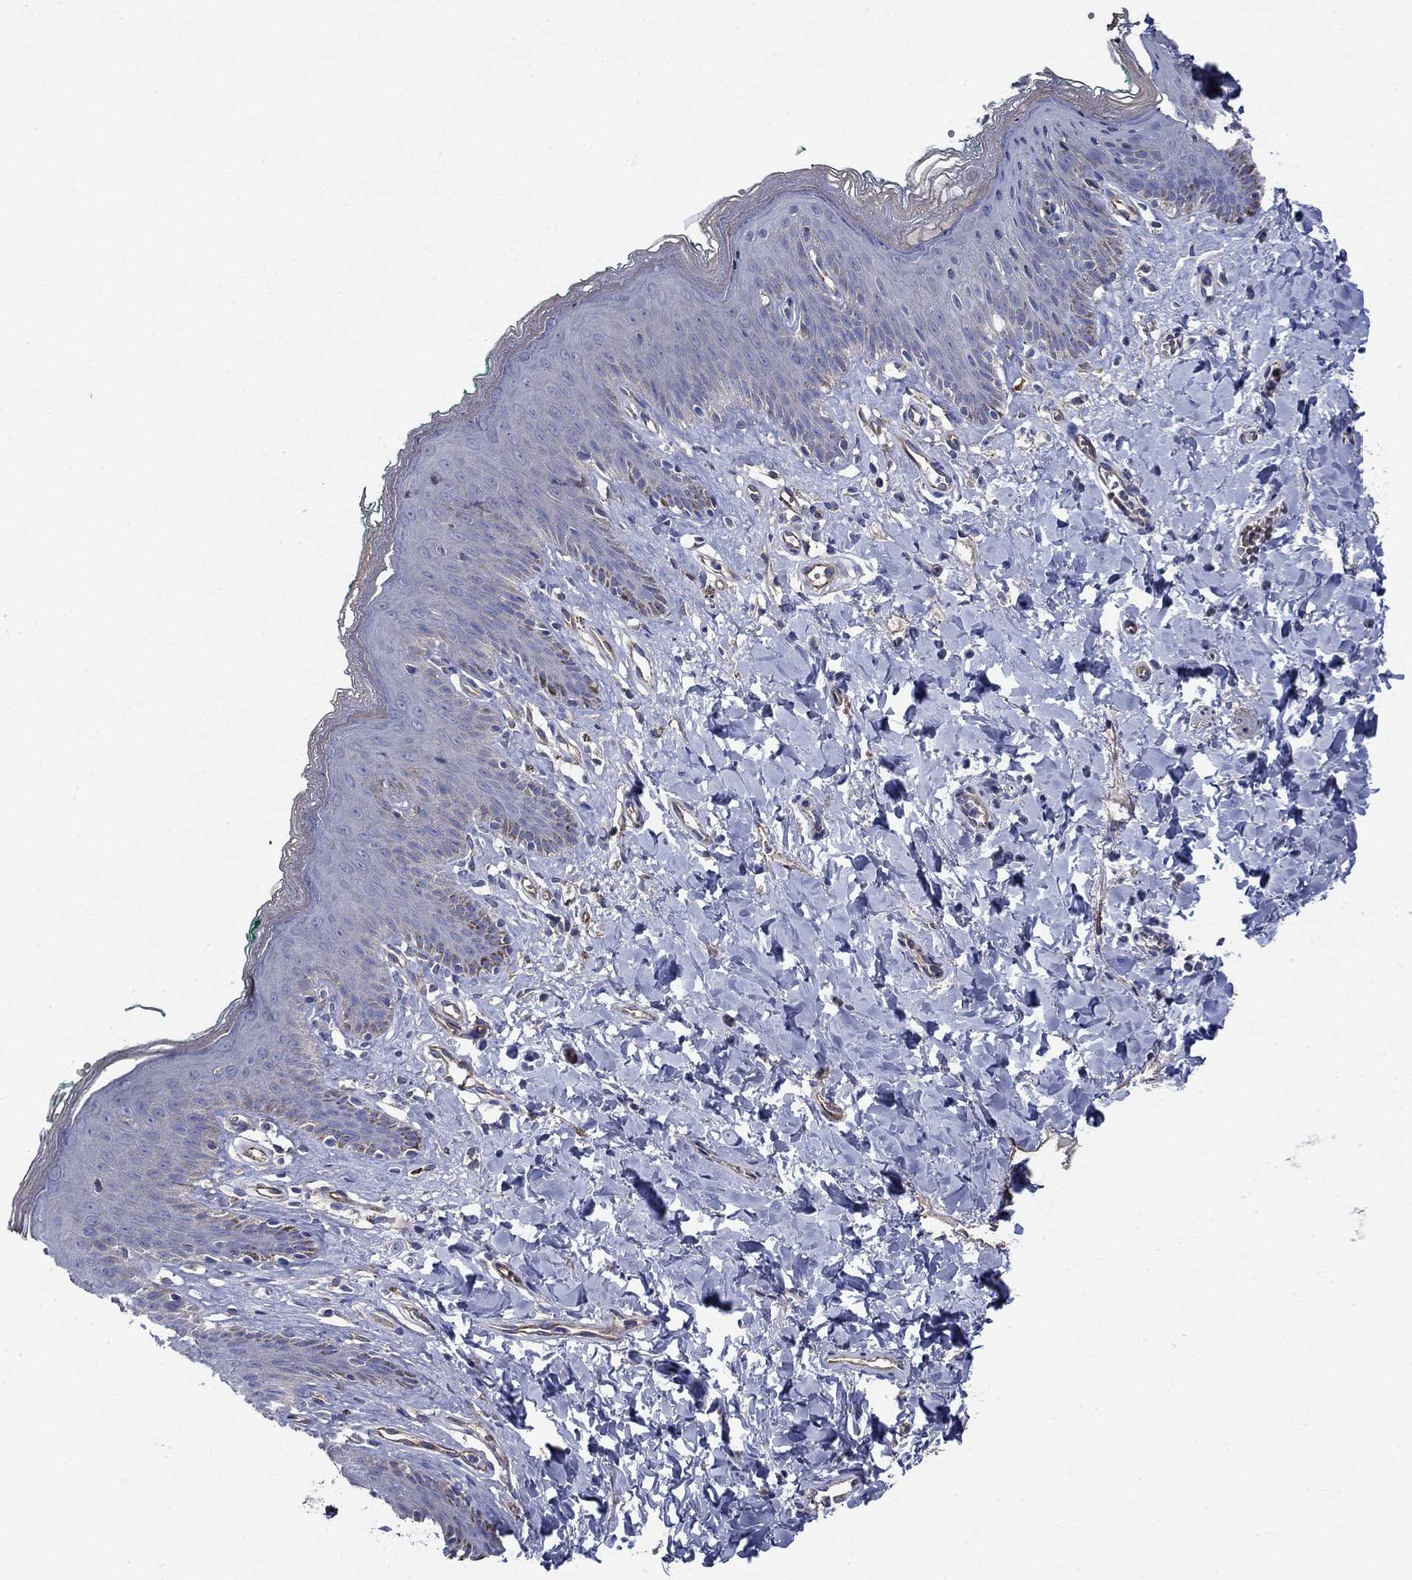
{"staining": {"intensity": "negative", "quantity": "none", "location": "none"}, "tissue": "skin", "cell_type": "Epidermal cells", "image_type": "normal", "snomed": [{"axis": "morphology", "description": "Normal tissue, NOS"}, {"axis": "topography", "description": "Vulva"}], "caption": "Skin stained for a protein using immunohistochemistry (IHC) exhibits no expression epidermal cells.", "gene": "FLNC", "patient": {"sex": "female", "age": 66}}